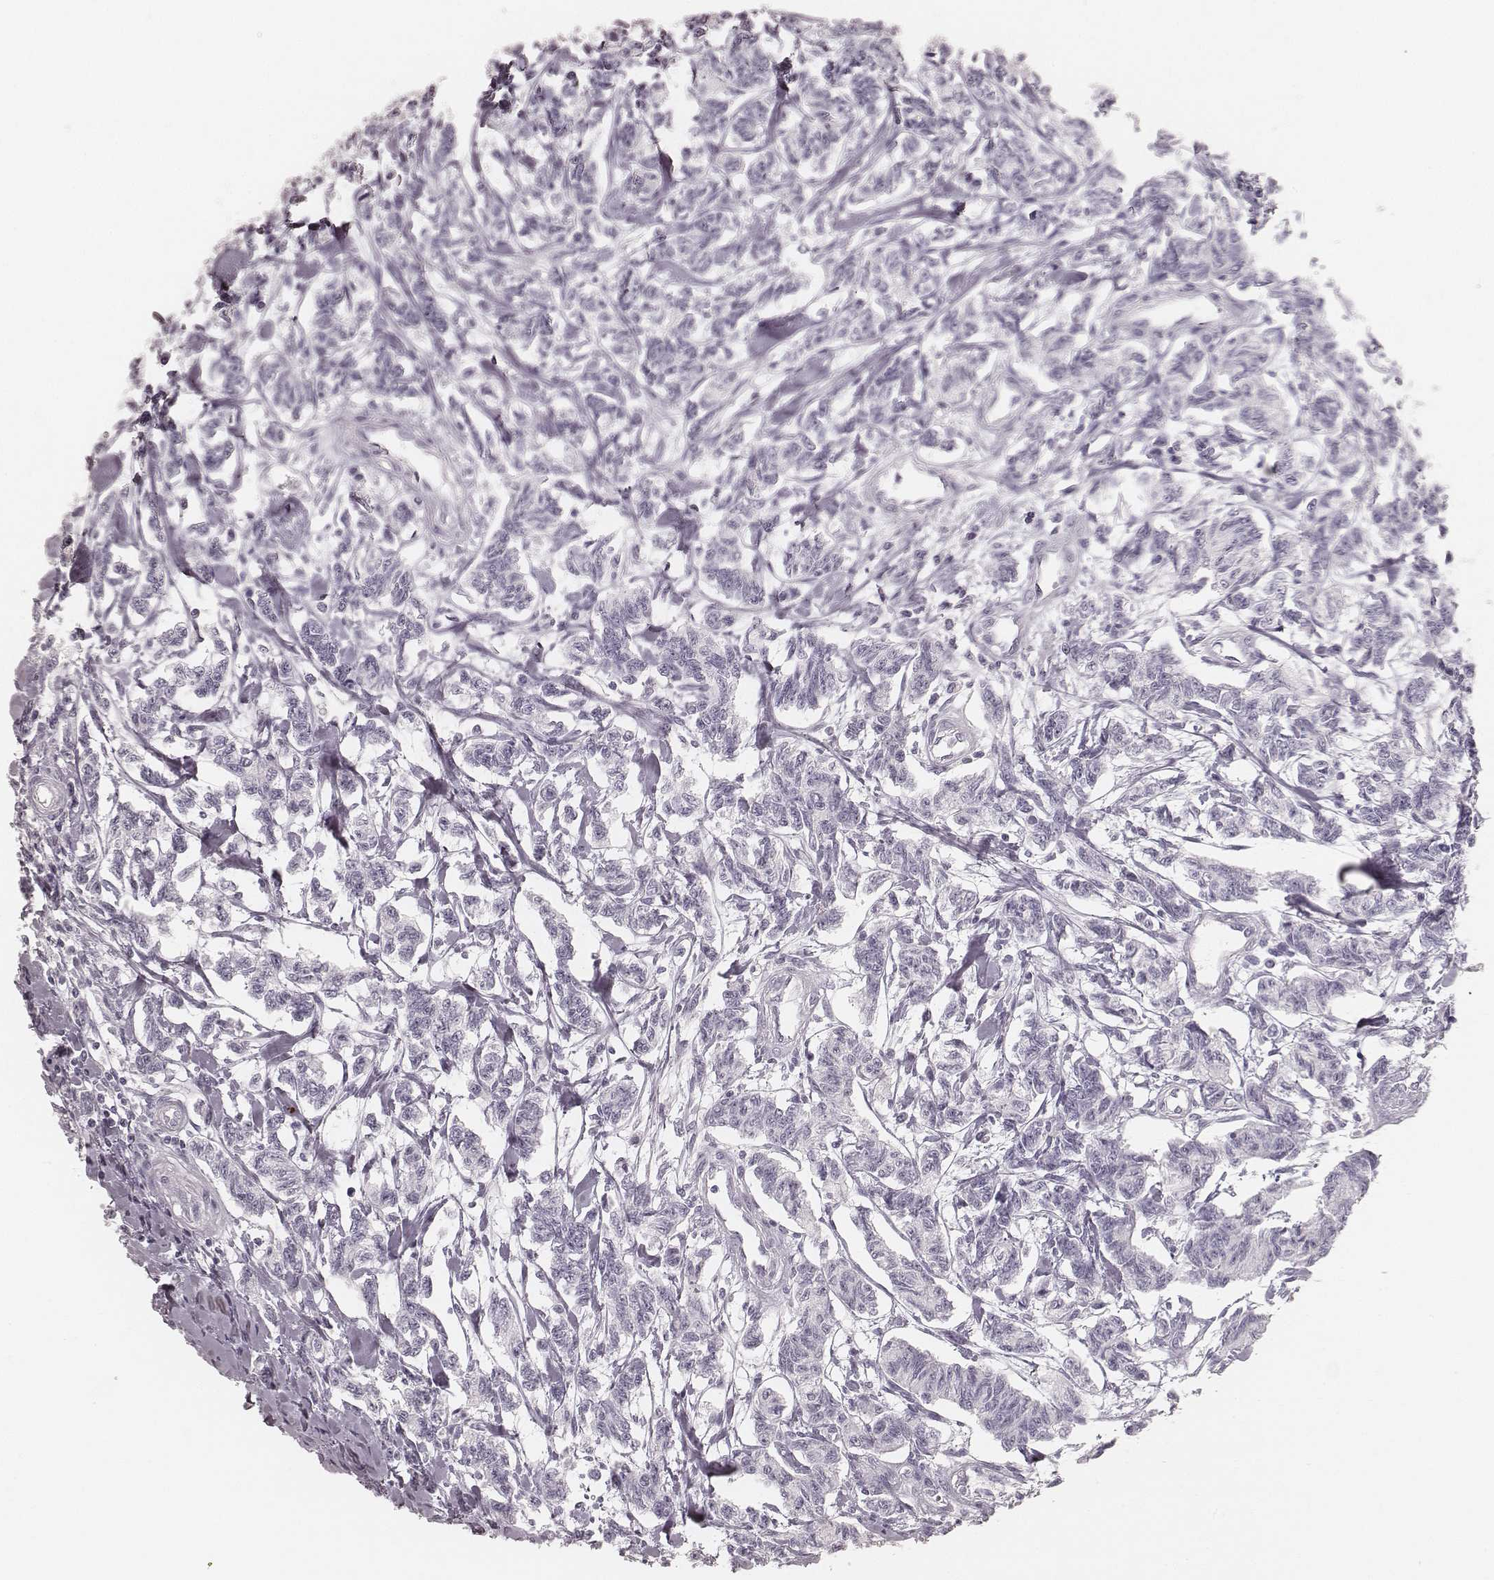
{"staining": {"intensity": "negative", "quantity": "none", "location": "none"}, "tissue": "carcinoid", "cell_type": "Tumor cells", "image_type": "cancer", "snomed": [{"axis": "morphology", "description": "Carcinoid, malignant, NOS"}, {"axis": "topography", "description": "Kidney"}], "caption": "Immunohistochemistry of human carcinoid exhibits no positivity in tumor cells. (DAB immunohistochemistry visualized using brightfield microscopy, high magnification).", "gene": "KRT34", "patient": {"sex": "female", "age": 41}}